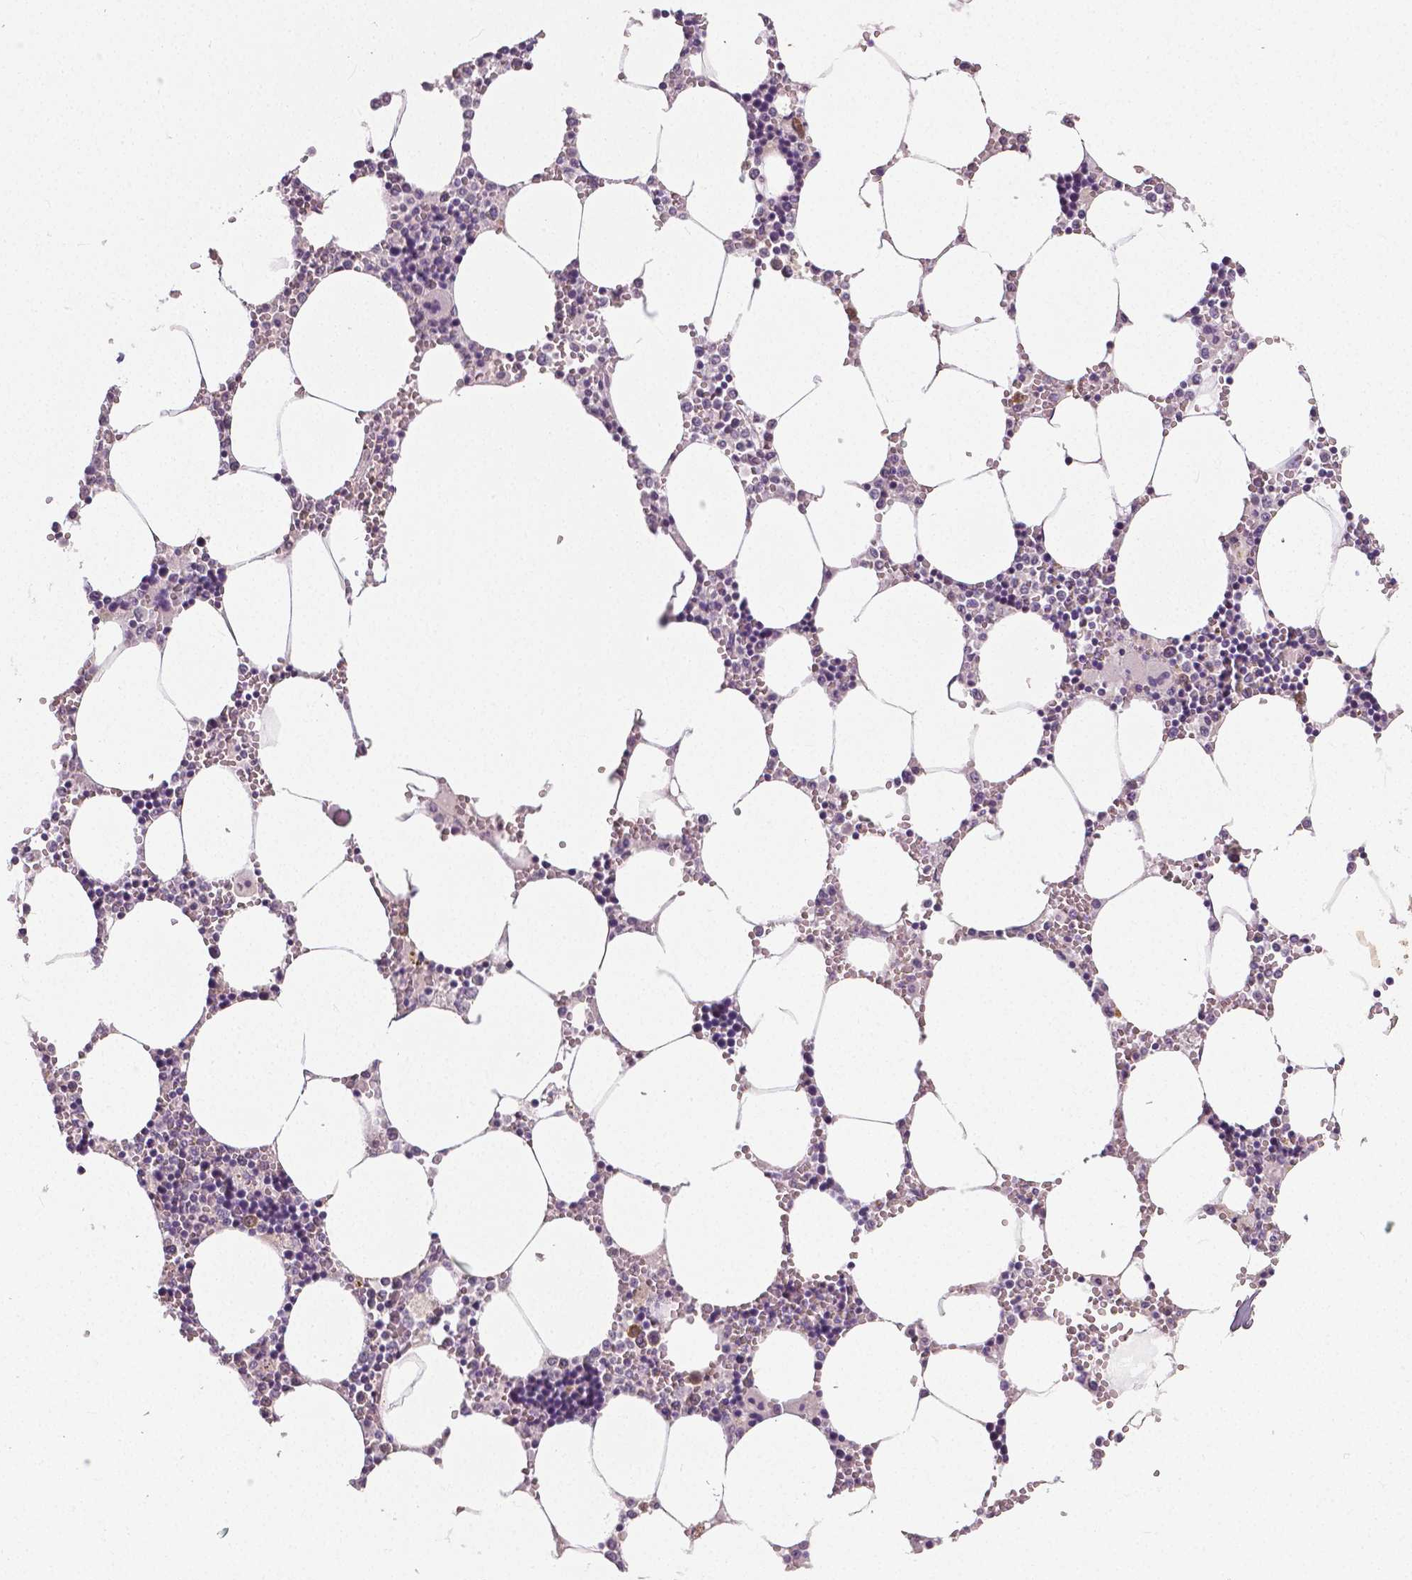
{"staining": {"intensity": "negative", "quantity": "none", "location": "none"}, "tissue": "bone marrow", "cell_type": "Hematopoietic cells", "image_type": "normal", "snomed": [{"axis": "morphology", "description": "Normal tissue, NOS"}, {"axis": "topography", "description": "Bone marrow"}], "caption": "The image shows no staining of hematopoietic cells in normal bone marrow.", "gene": "NECAB1", "patient": {"sex": "male", "age": 54}}